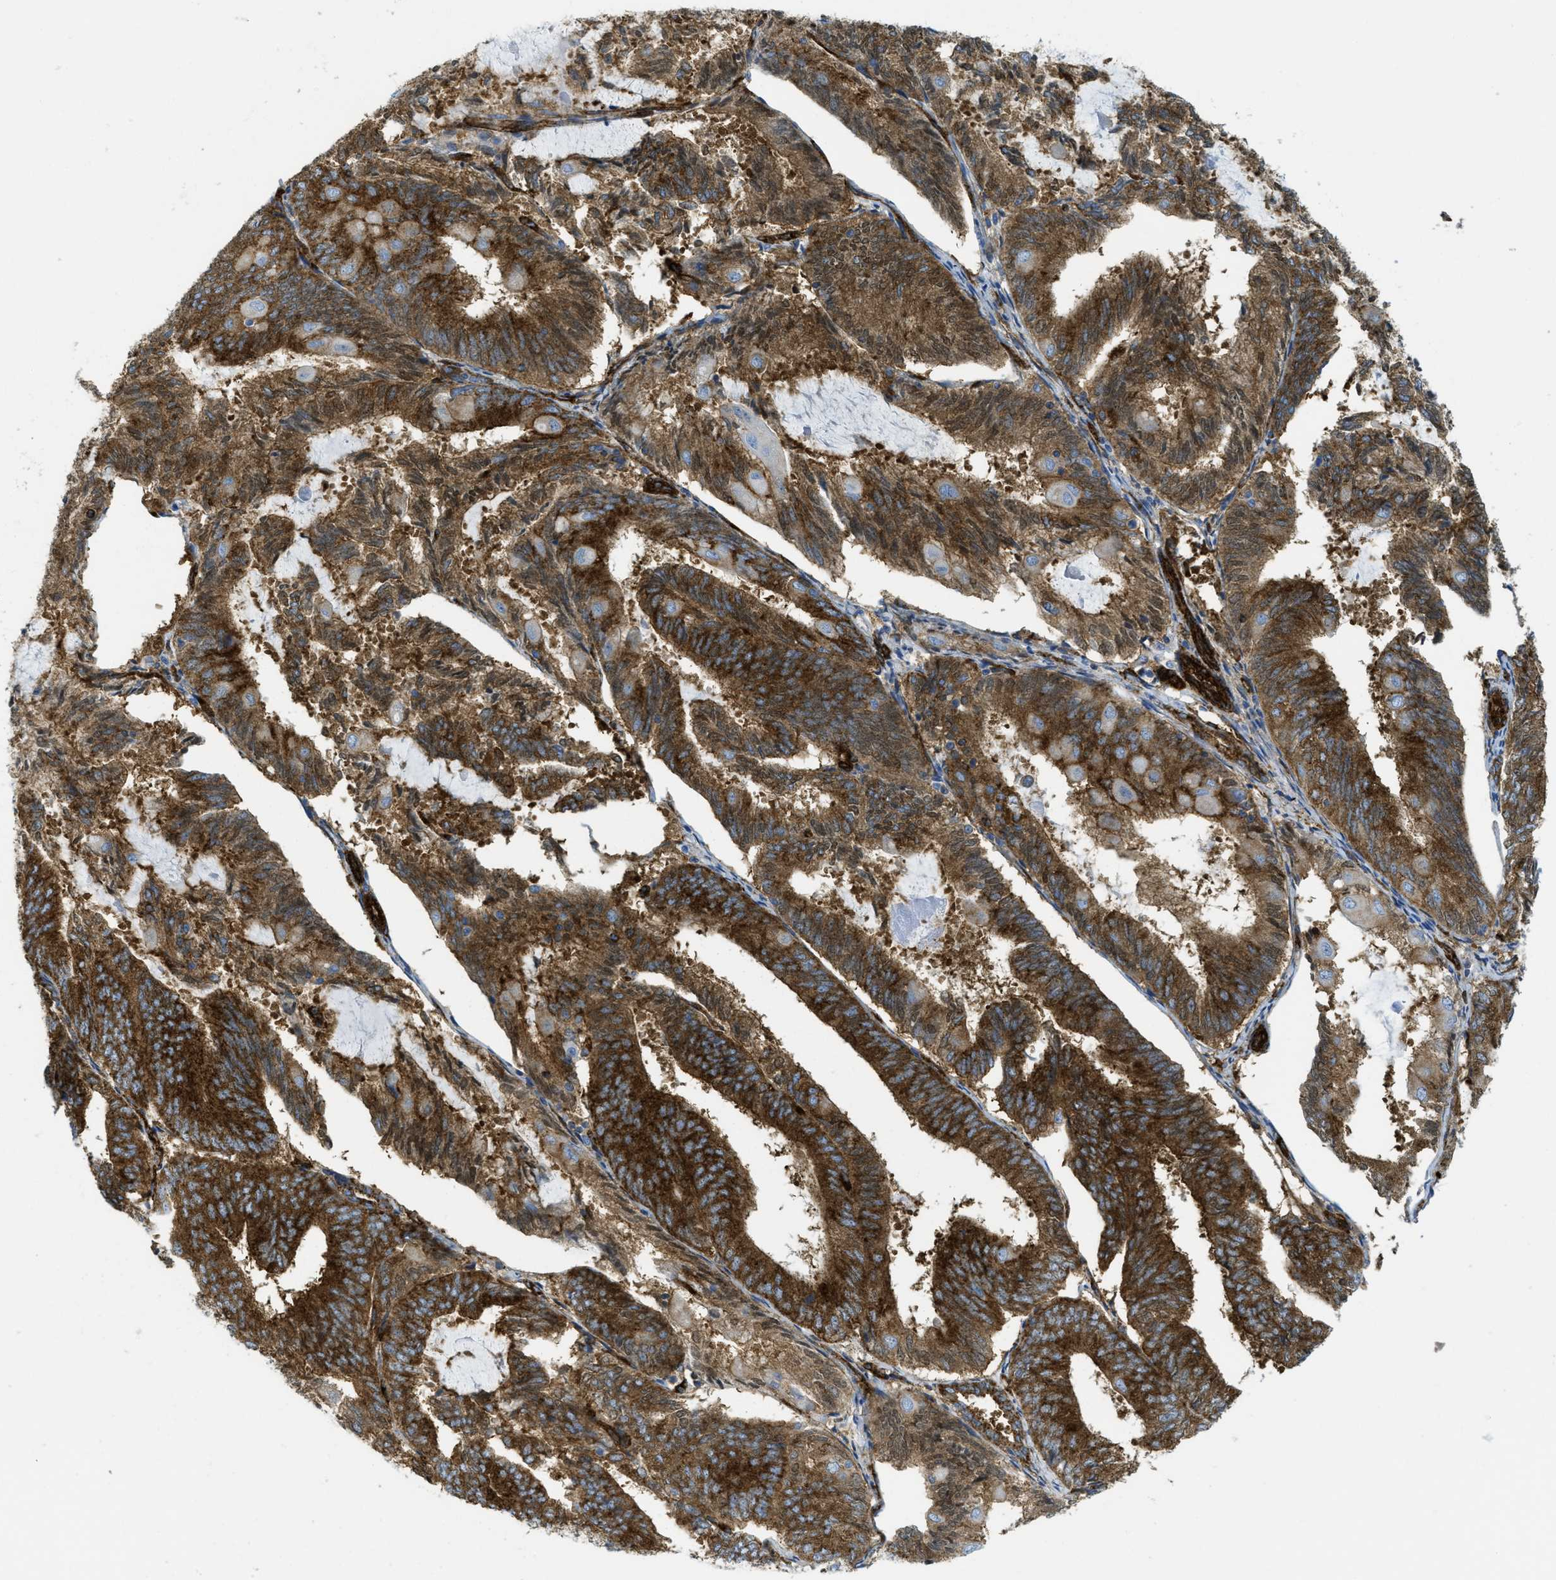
{"staining": {"intensity": "strong", "quantity": ">75%", "location": "cytoplasmic/membranous"}, "tissue": "endometrial cancer", "cell_type": "Tumor cells", "image_type": "cancer", "snomed": [{"axis": "morphology", "description": "Adenocarcinoma, NOS"}, {"axis": "topography", "description": "Endometrium"}], "caption": "The immunohistochemical stain labels strong cytoplasmic/membranous staining in tumor cells of endometrial adenocarcinoma tissue.", "gene": "HIP1", "patient": {"sex": "female", "age": 81}}